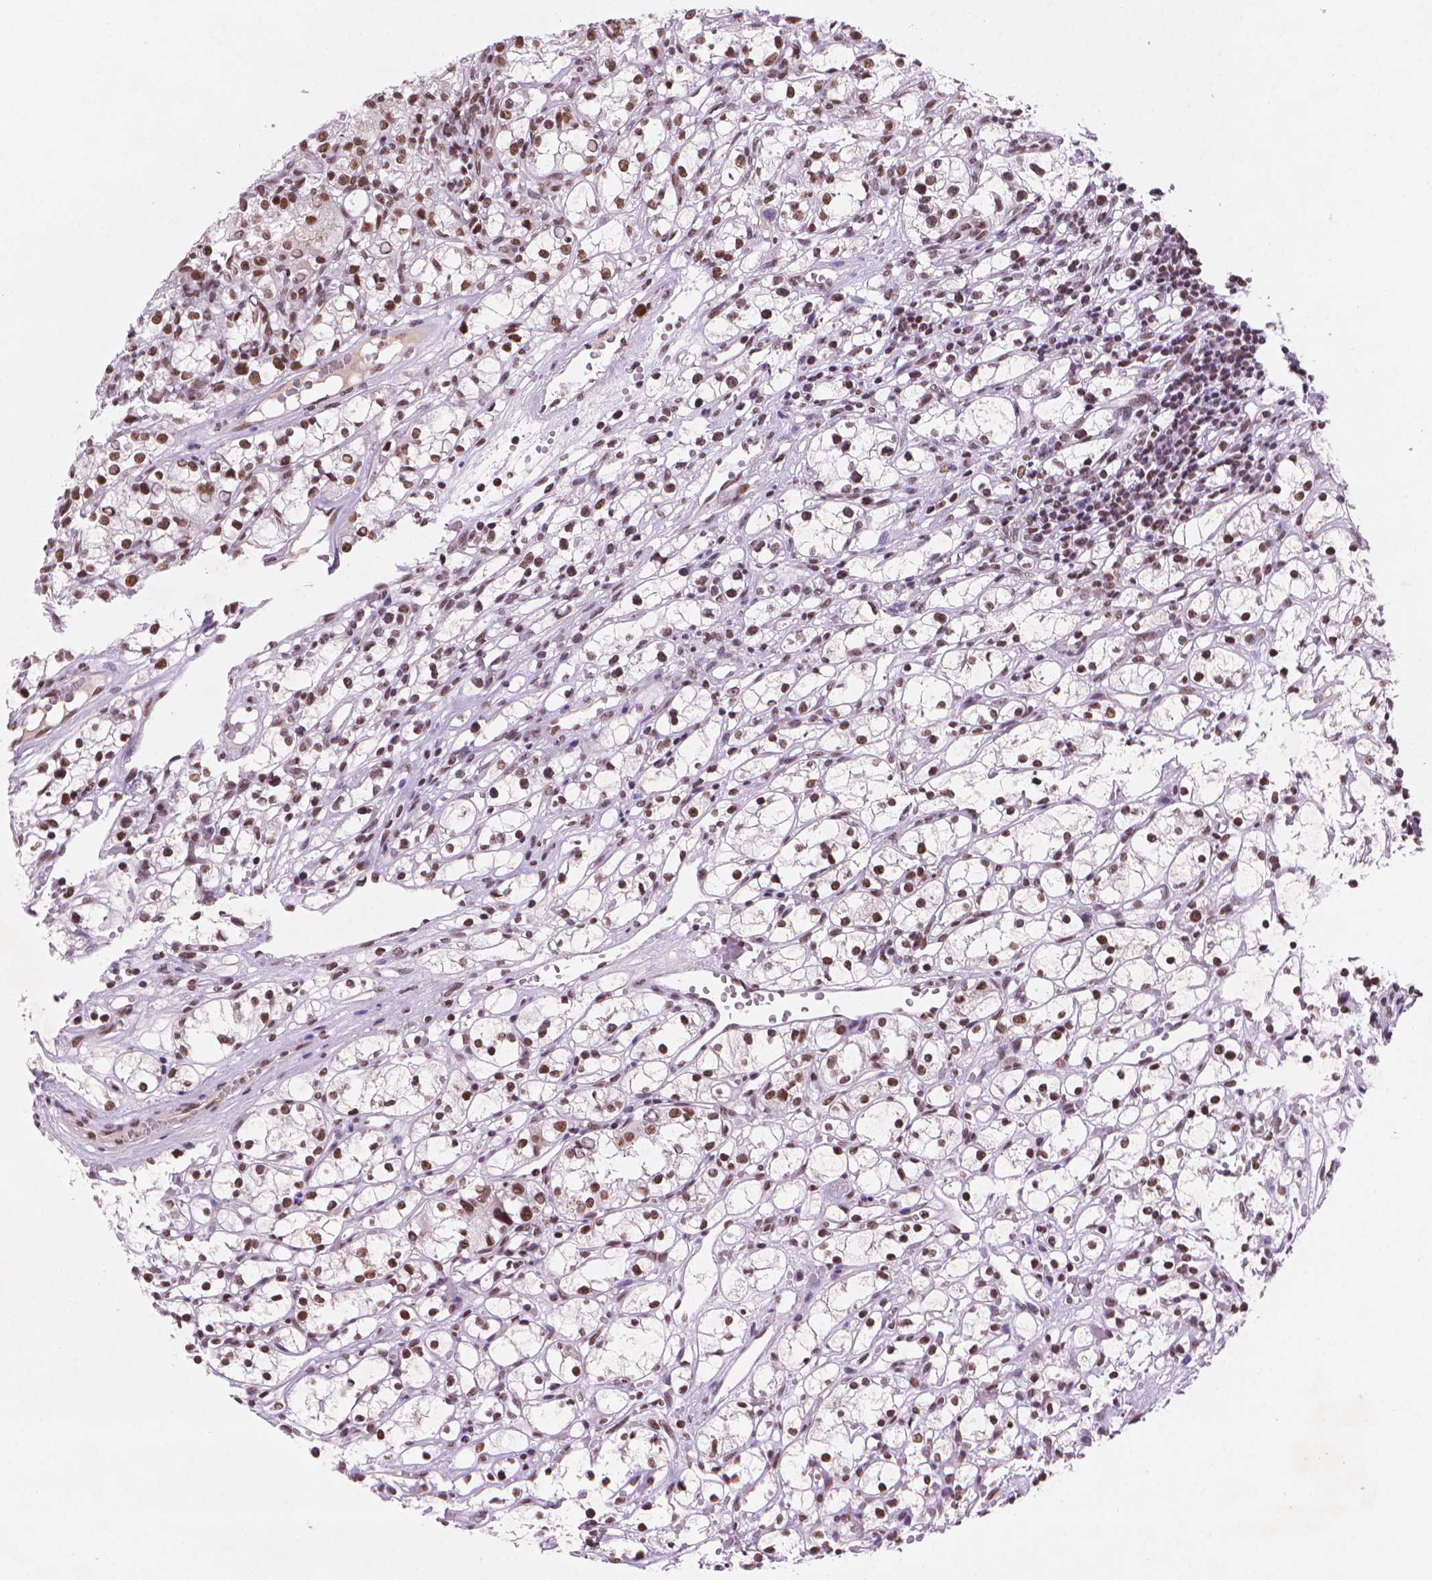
{"staining": {"intensity": "moderate", "quantity": "25%-75%", "location": "nuclear"}, "tissue": "renal cancer", "cell_type": "Tumor cells", "image_type": "cancer", "snomed": [{"axis": "morphology", "description": "Adenocarcinoma, NOS"}, {"axis": "topography", "description": "Kidney"}], "caption": "There is medium levels of moderate nuclear positivity in tumor cells of renal adenocarcinoma, as demonstrated by immunohistochemical staining (brown color).", "gene": "RPA4", "patient": {"sex": "female", "age": 59}}